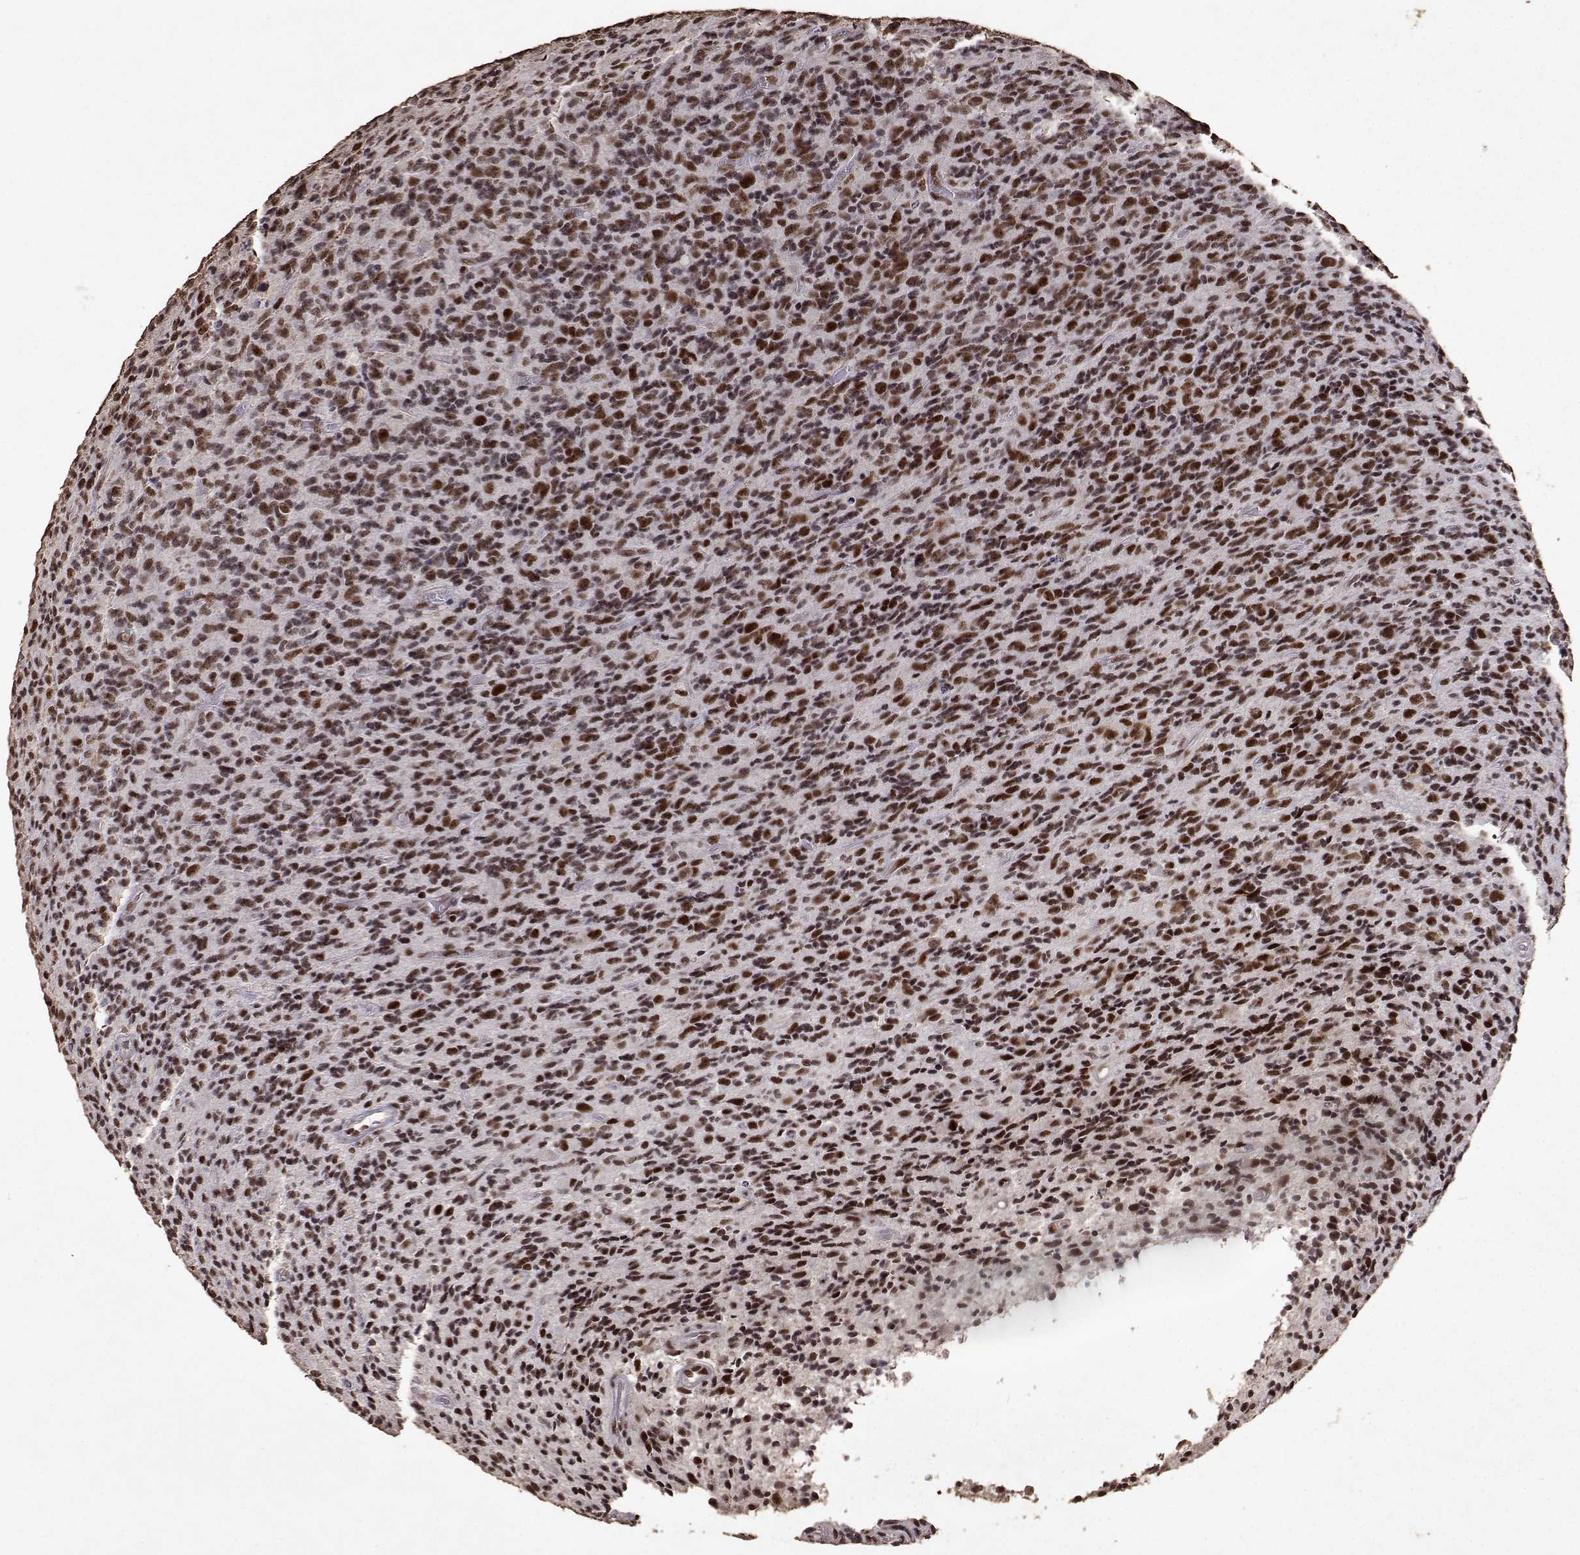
{"staining": {"intensity": "strong", "quantity": ">75%", "location": "nuclear"}, "tissue": "glioma", "cell_type": "Tumor cells", "image_type": "cancer", "snomed": [{"axis": "morphology", "description": "Glioma, malignant, High grade"}, {"axis": "topography", "description": "Brain"}], "caption": "The micrograph demonstrates immunohistochemical staining of high-grade glioma (malignant). There is strong nuclear expression is appreciated in approximately >75% of tumor cells.", "gene": "TOE1", "patient": {"sex": "male", "age": 76}}